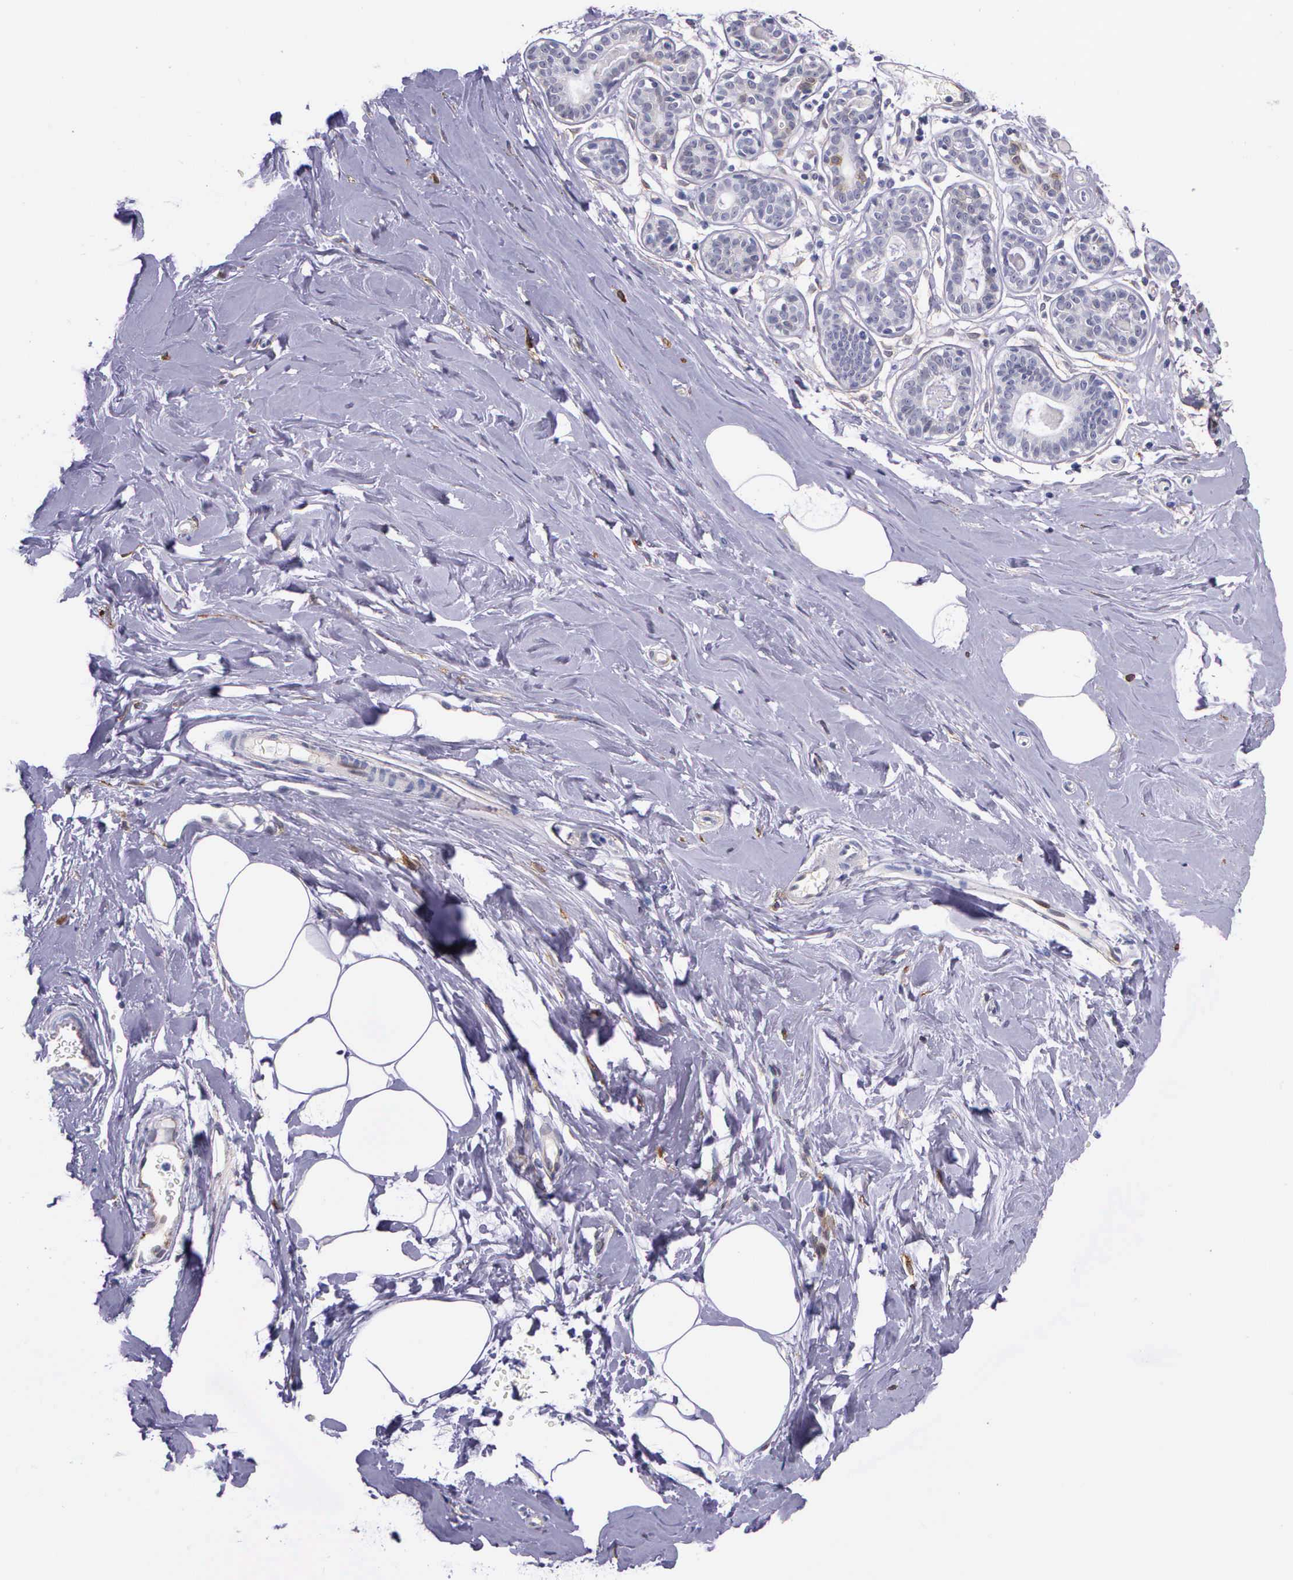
{"staining": {"intensity": "negative", "quantity": "none", "location": "none"}, "tissue": "breast", "cell_type": "Adipocytes", "image_type": "normal", "snomed": [{"axis": "morphology", "description": "Normal tissue, NOS"}, {"axis": "topography", "description": "Breast"}], "caption": "A micrograph of breast stained for a protein demonstrates no brown staining in adipocytes. (DAB (3,3'-diaminobenzidine) immunohistochemistry visualized using brightfield microscopy, high magnification).", "gene": "AHNAK2", "patient": {"sex": "female", "age": 44}}